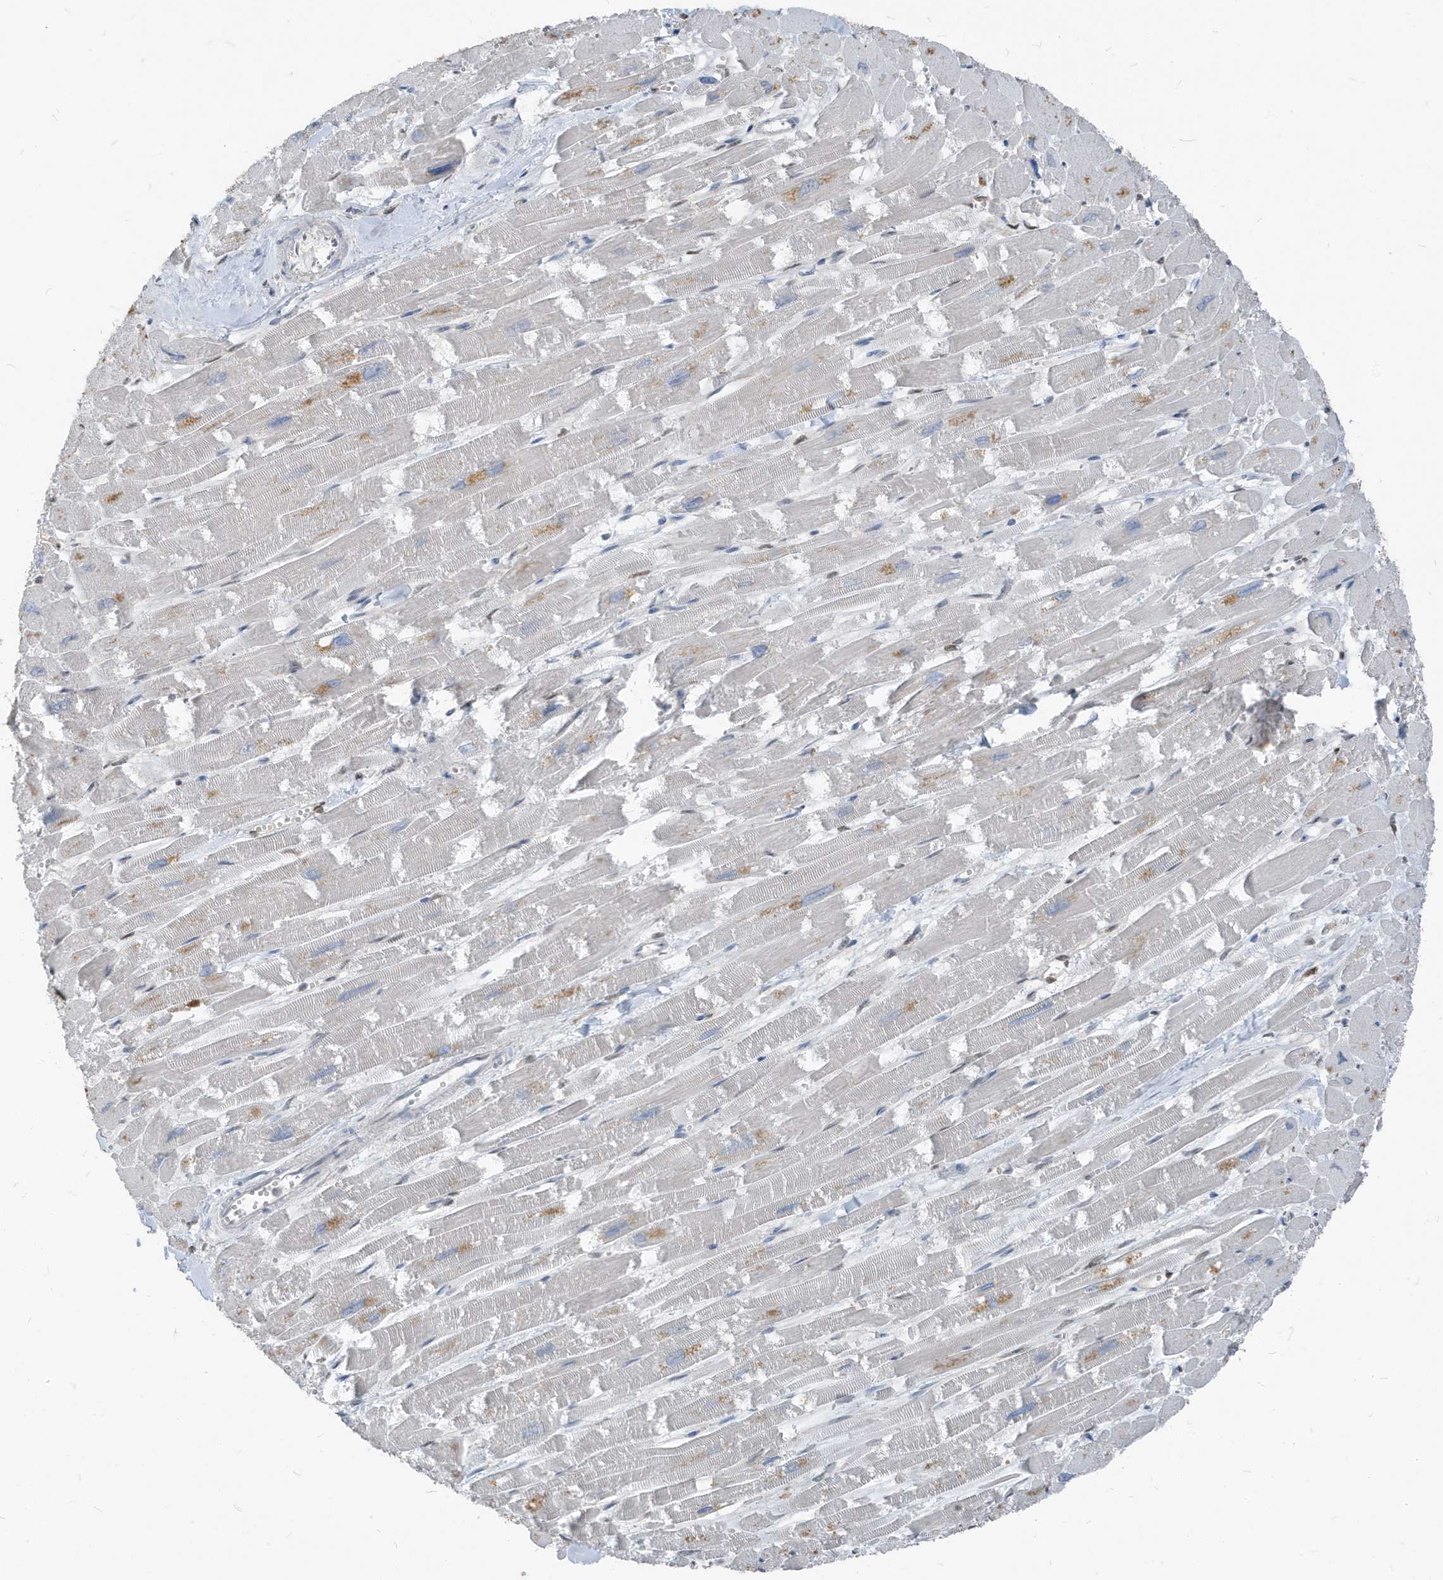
{"staining": {"intensity": "weak", "quantity": "<25%", "location": "cytoplasmic/membranous"}, "tissue": "heart muscle", "cell_type": "Cardiomyocytes", "image_type": "normal", "snomed": [{"axis": "morphology", "description": "Normal tissue, NOS"}, {"axis": "topography", "description": "Heart"}], "caption": "This is a micrograph of IHC staining of benign heart muscle, which shows no positivity in cardiomyocytes. (Stains: DAB (3,3'-diaminobenzidine) IHC with hematoxylin counter stain, Microscopy: brightfield microscopy at high magnification).", "gene": "NCOA7", "patient": {"sex": "male", "age": 54}}